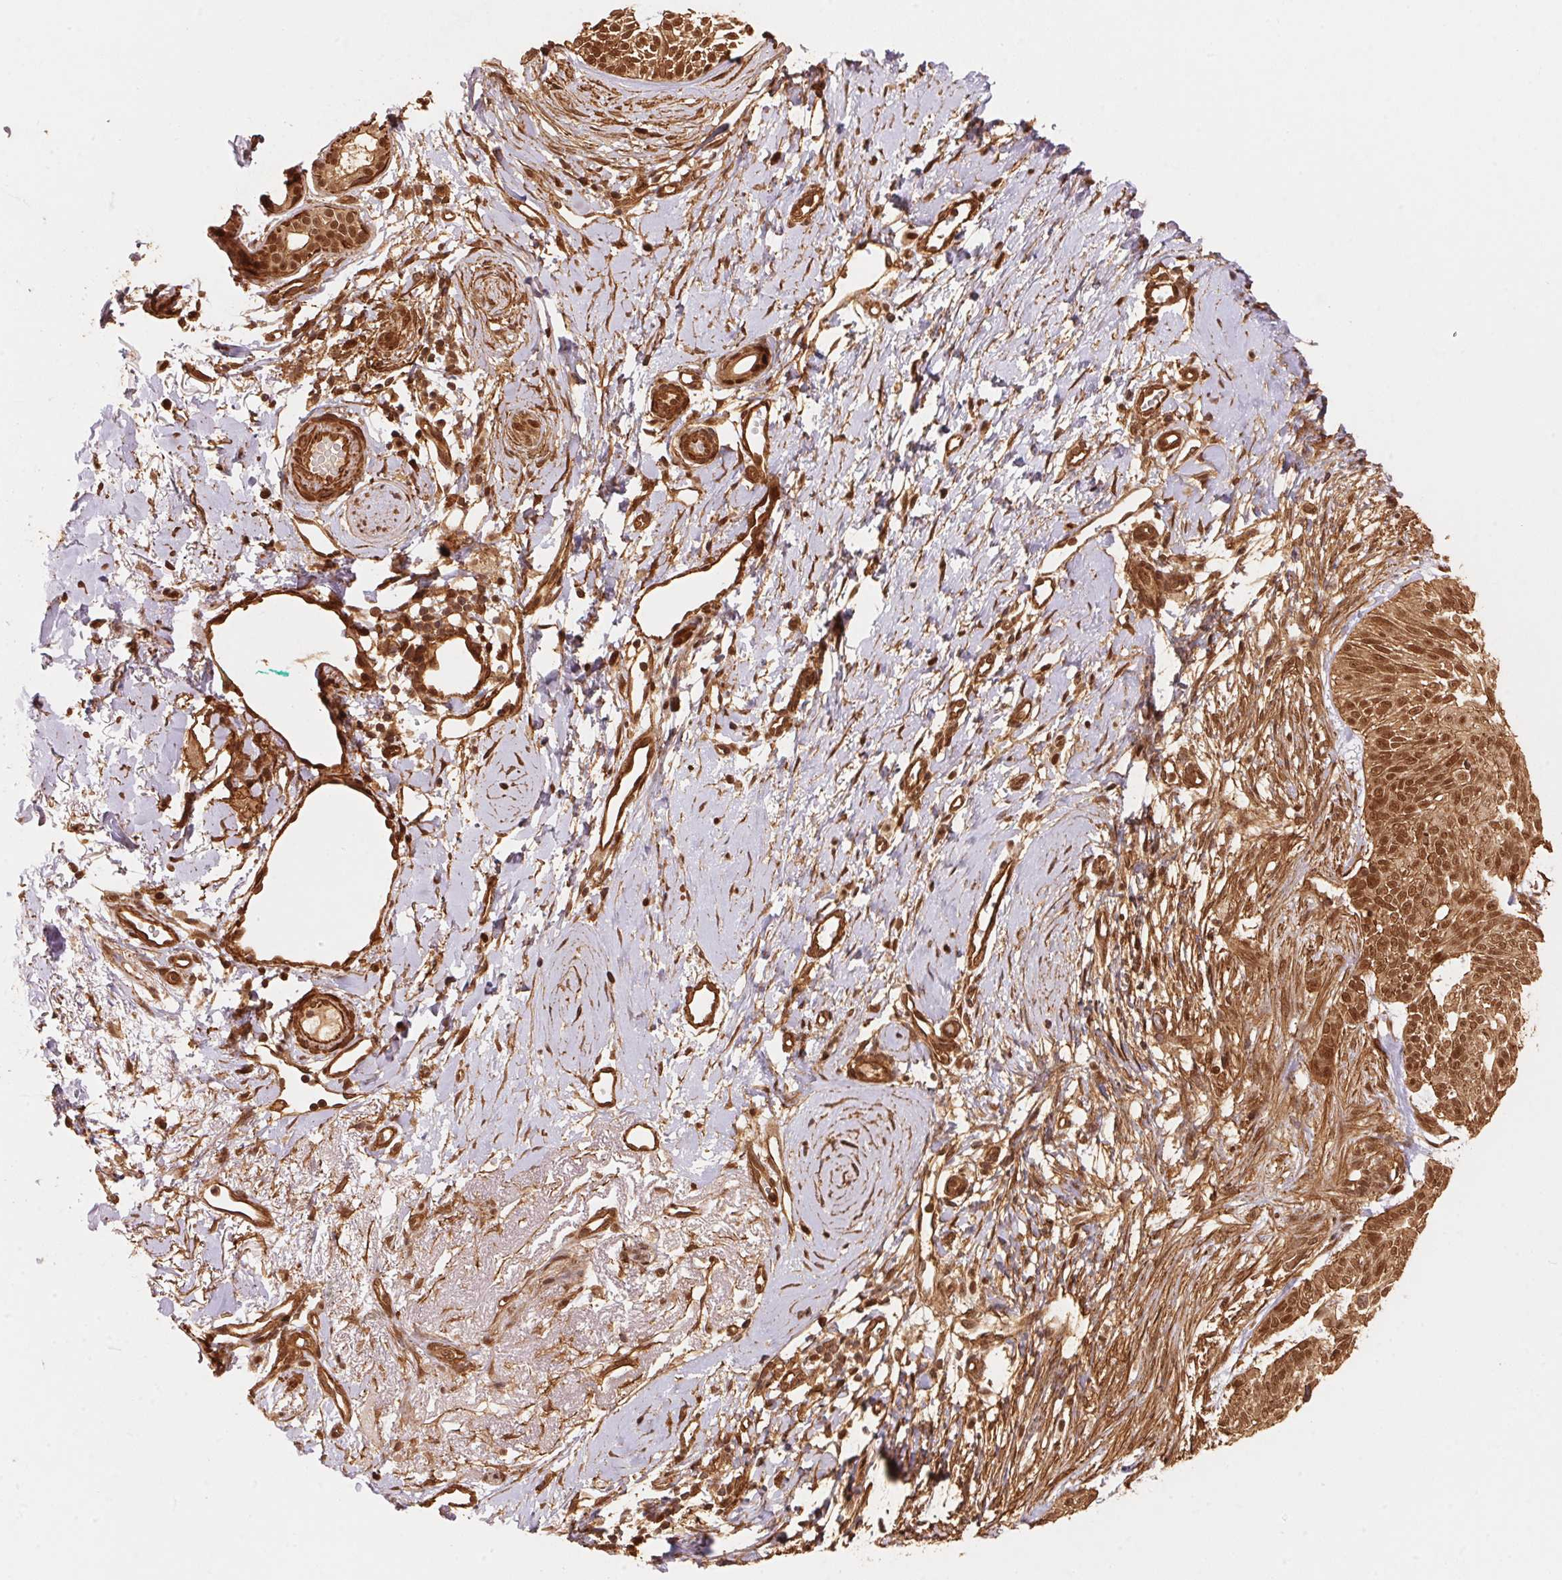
{"staining": {"intensity": "moderate", "quantity": ">75%", "location": "cytoplasmic/membranous,nuclear"}, "tissue": "skin cancer", "cell_type": "Tumor cells", "image_type": "cancer", "snomed": [{"axis": "morphology", "description": "Normal tissue, NOS"}, {"axis": "morphology", "description": "Basal cell carcinoma"}, {"axis": "topography", "description": "Skin"}], "caption": "Tumor cells display medium levels of moderate cytoplasmic/membranous and nuclear positivity in about >75% of cells in basal cell carcinoma (skin).", "gene": "TNIP2", "patient": {"sex": "male", "age": 84}}